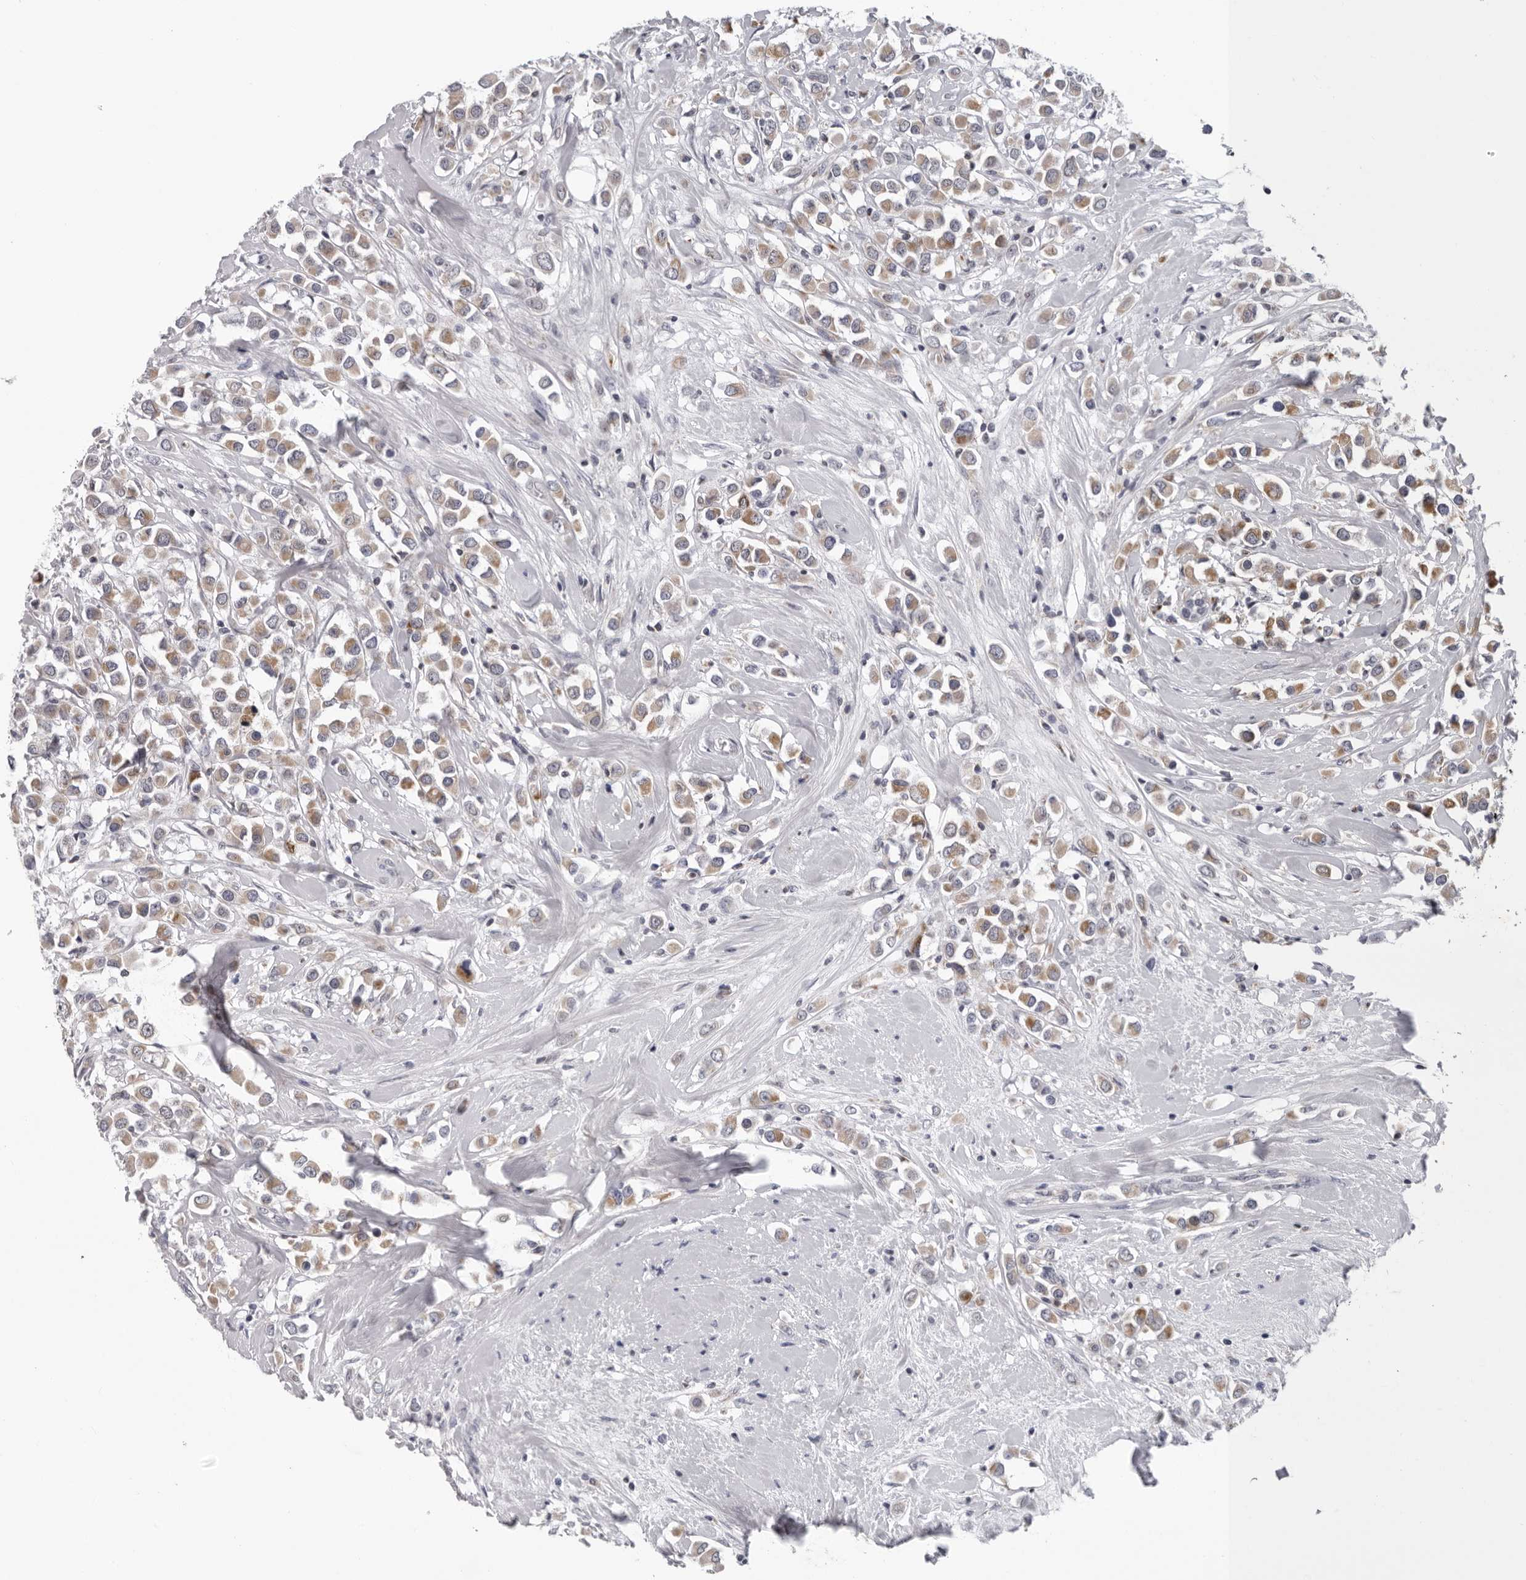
{"staining": {"intensity": "moderate", "quantity": ">75%", "location": "cytoplasmic/membranous"}, "tissue": "breast cancer", "cell_type": "Tumor cells", "image_type": "cancer", "snomed": [{"axis": "morphology", "description": "Duct carcinoma"}, {"axis": "topography", "description": "Breast"}], "caption": "Human intraductal carcinoma (breast) stained for a protein (brown) exhibits moderate cytoplasmic/membranous positive positivity in about >75% of tumor cells.", "gene": "CPT2", "patient": {"sex": "female", "age": 61}}